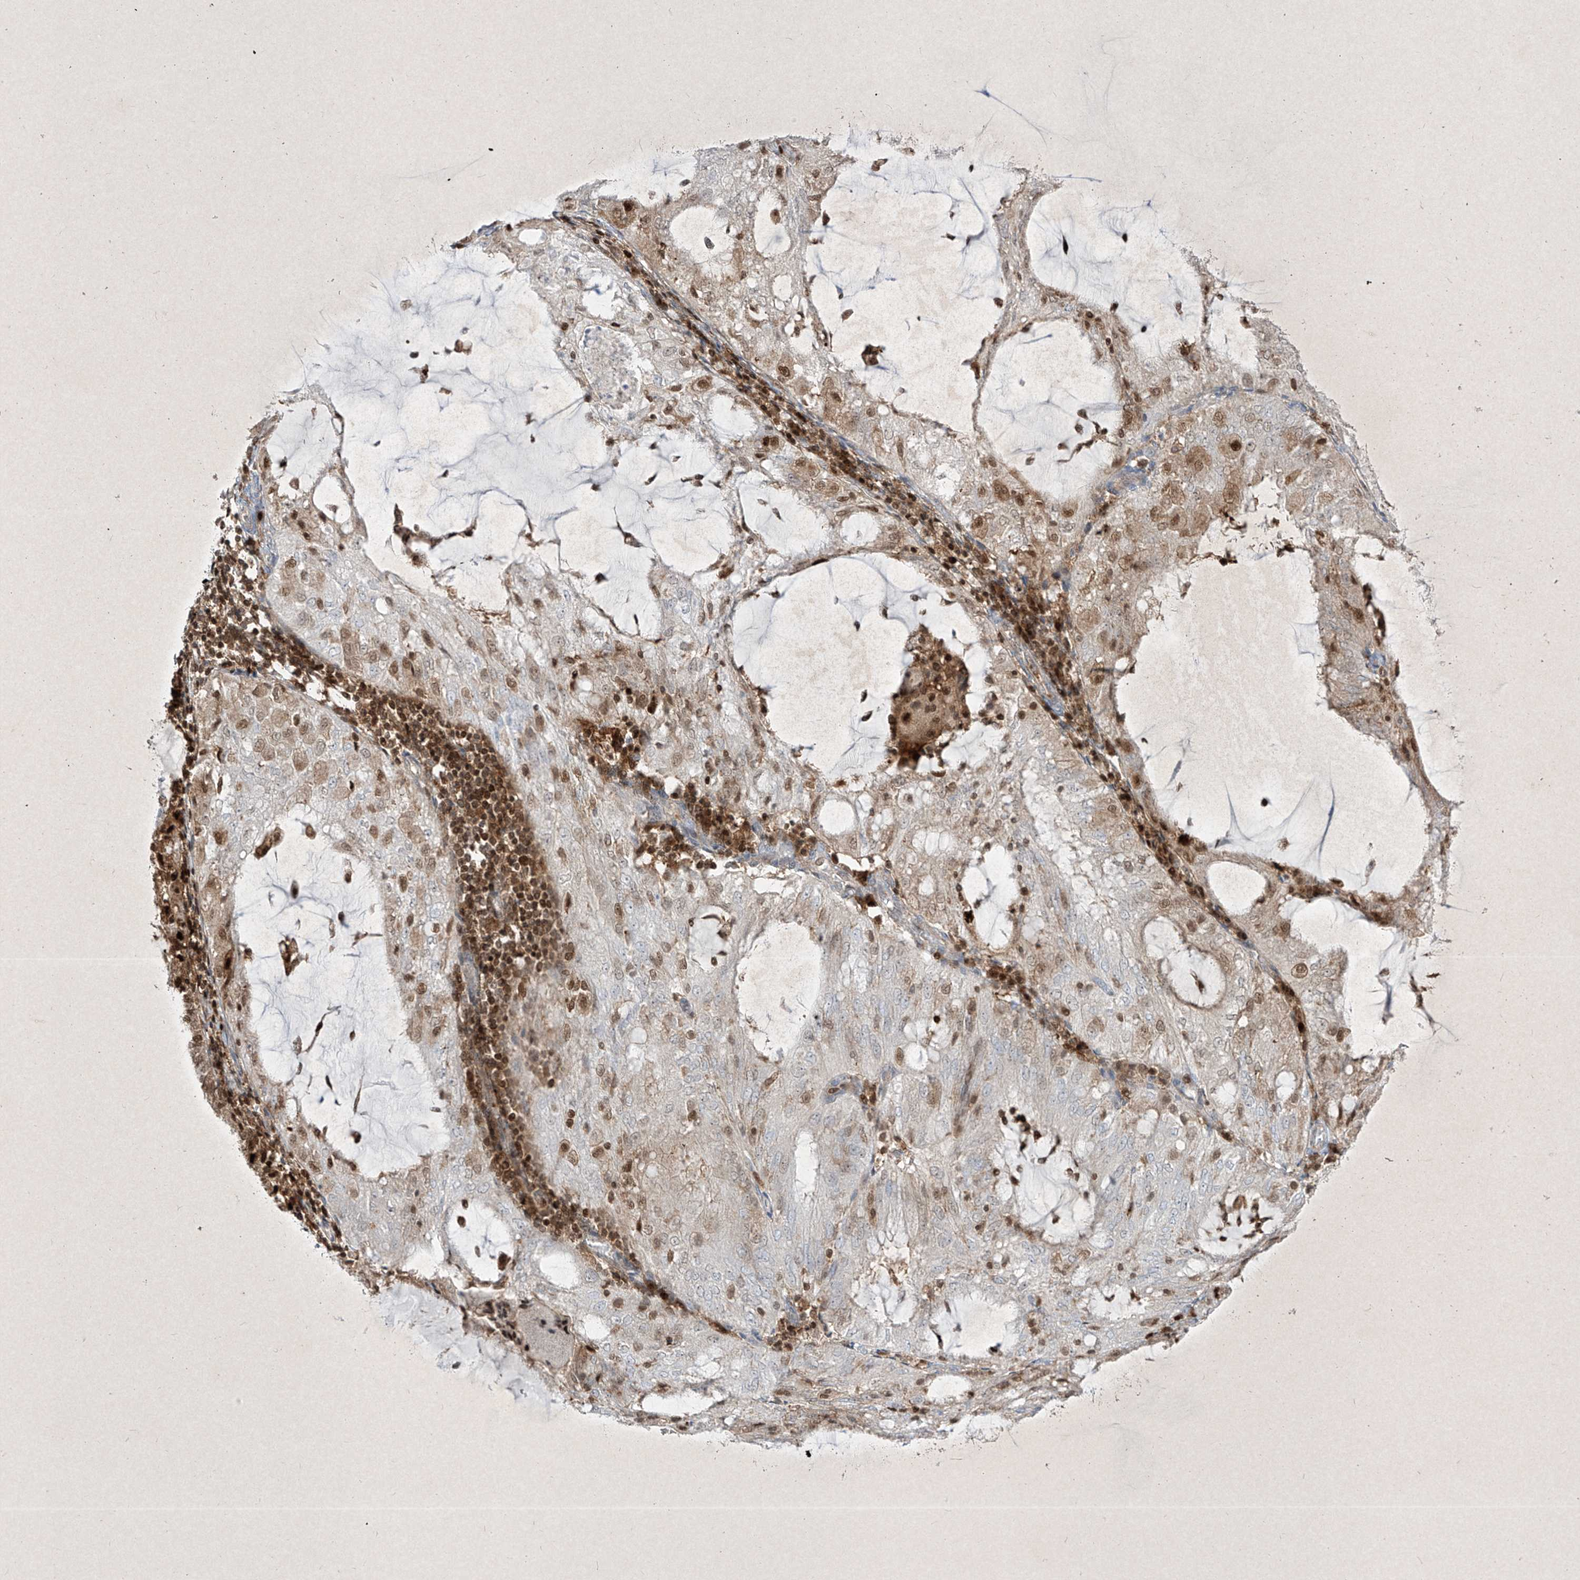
{"staining": {"intensity": "moderate", "quantity": "25%-75%", "location": "cytoplasmic/membranous,nuclear"}, "tissue": "endometrial cancer", "cell_type": "Tumor cells", "image_type": "cancer", "snomed": [{"axis": "morphology", "description": "Adenocarcinoma, NOS"}, {"axis": "topography", "description": "Endometrium"}], "caption": "Immunohistochemical staining of endometrial cancer (adenocarcinoma) demonstrates medium levels of moderate cytoplasmic/membranous and nuclear protein staining in approximately 25%-75% of tumor cells.", "gene": "PSMB10", "patient": {"sex": "female", "age": 81}}